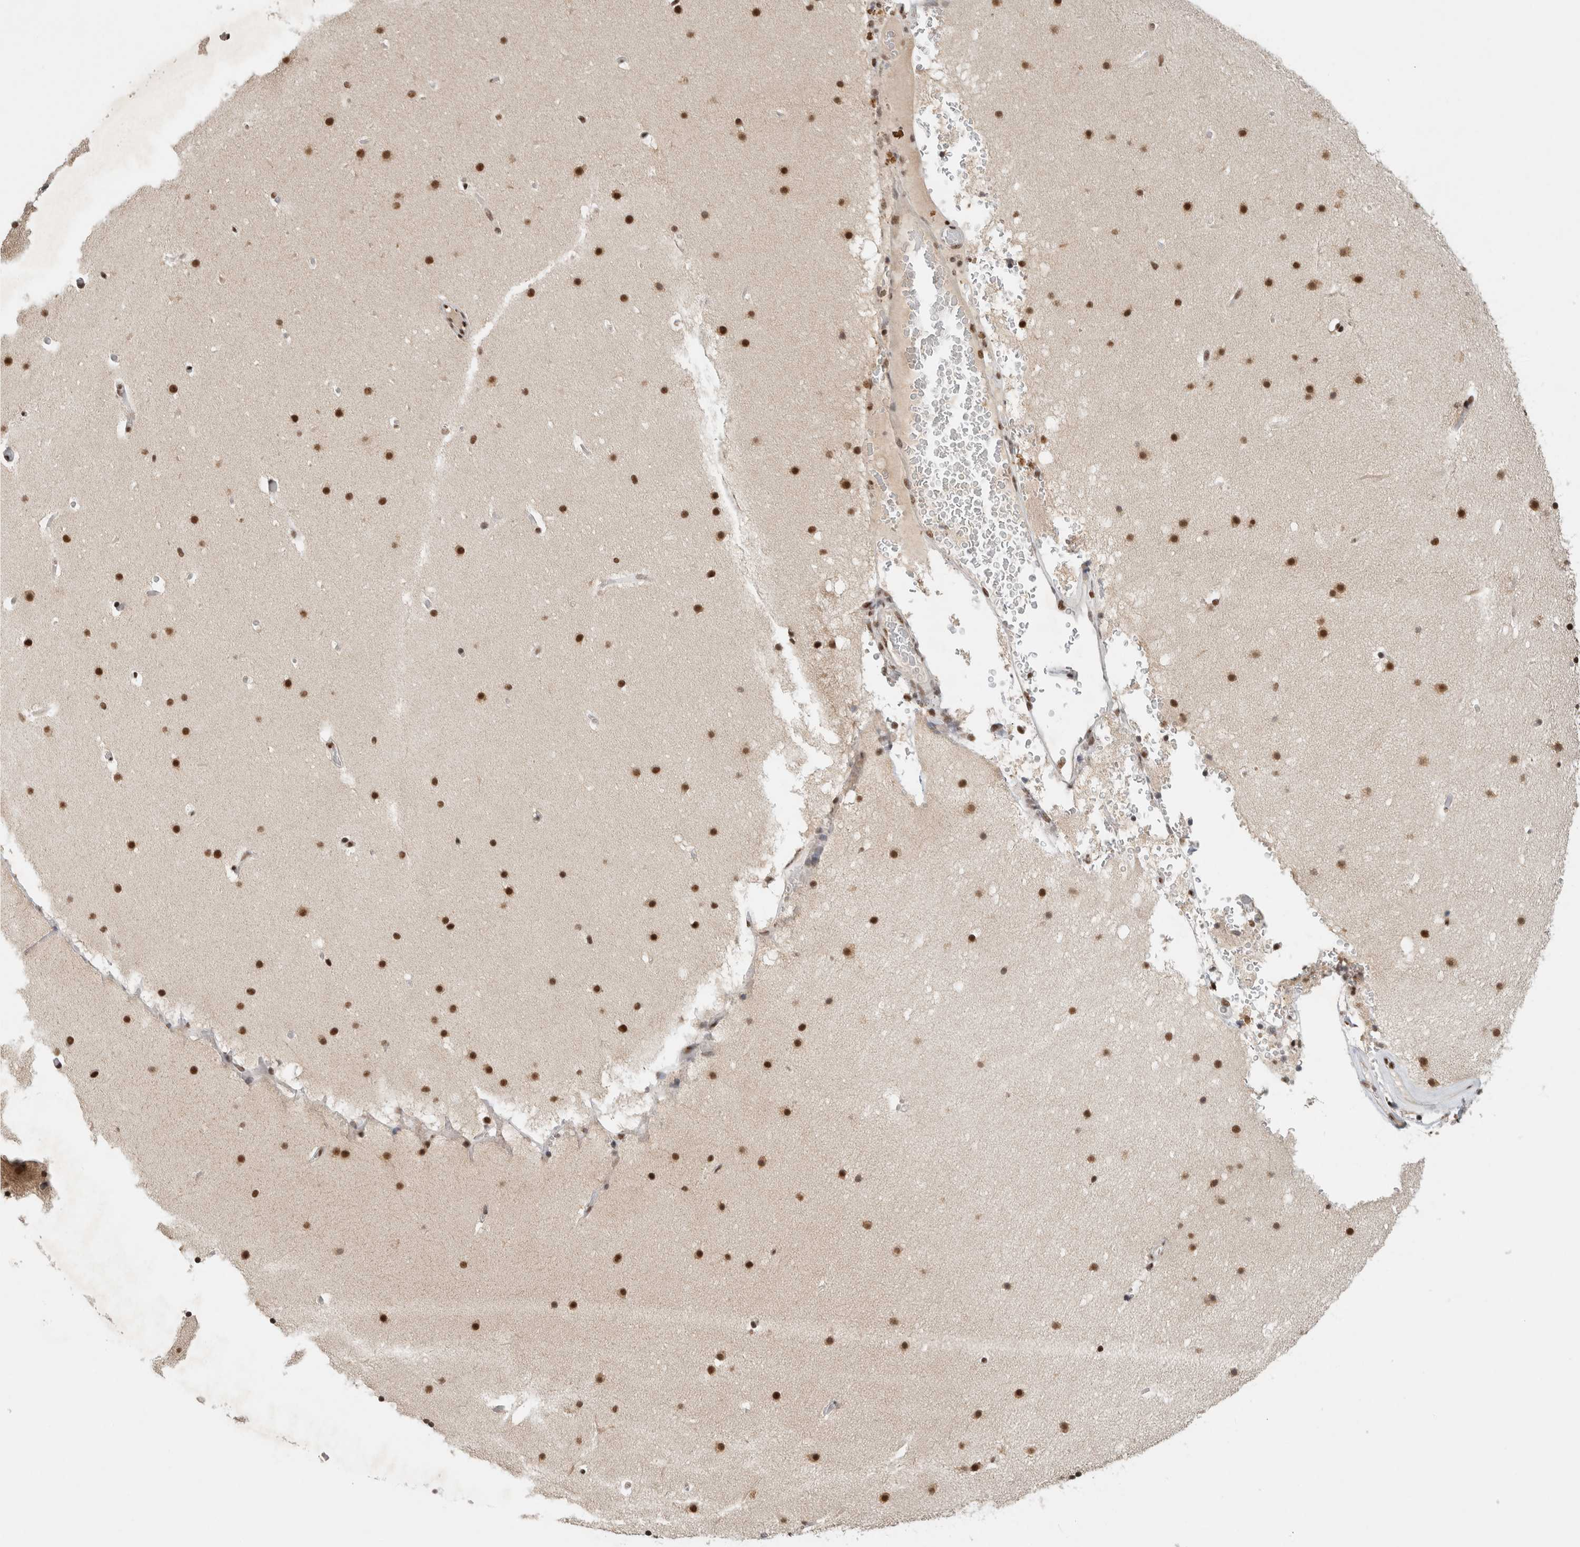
{"staining": {"intensity": "weak", "quantity": ">75%", "location": "nuclear"}, "tissue": "cerebellum", "cell_type": "Cells in granular layer", "image_type": "normal", "snomed": [{"axis": "morphology", "description": "Normal tissue, NOS"}, {"axis": "topography", "description": "Cerebellum"}], "caption": "Immunohistochemical staining of benign cerebellum demonstrates >75% levels of weak nuclear protein positivity in approximately >75% of cells in granular layer. (DAB (3,3'-diaminobenzidine) IHC with brightfield microscopy, high magnification).", "gene": "DDX42", "patient": {"sex": "male", "age": 57}}